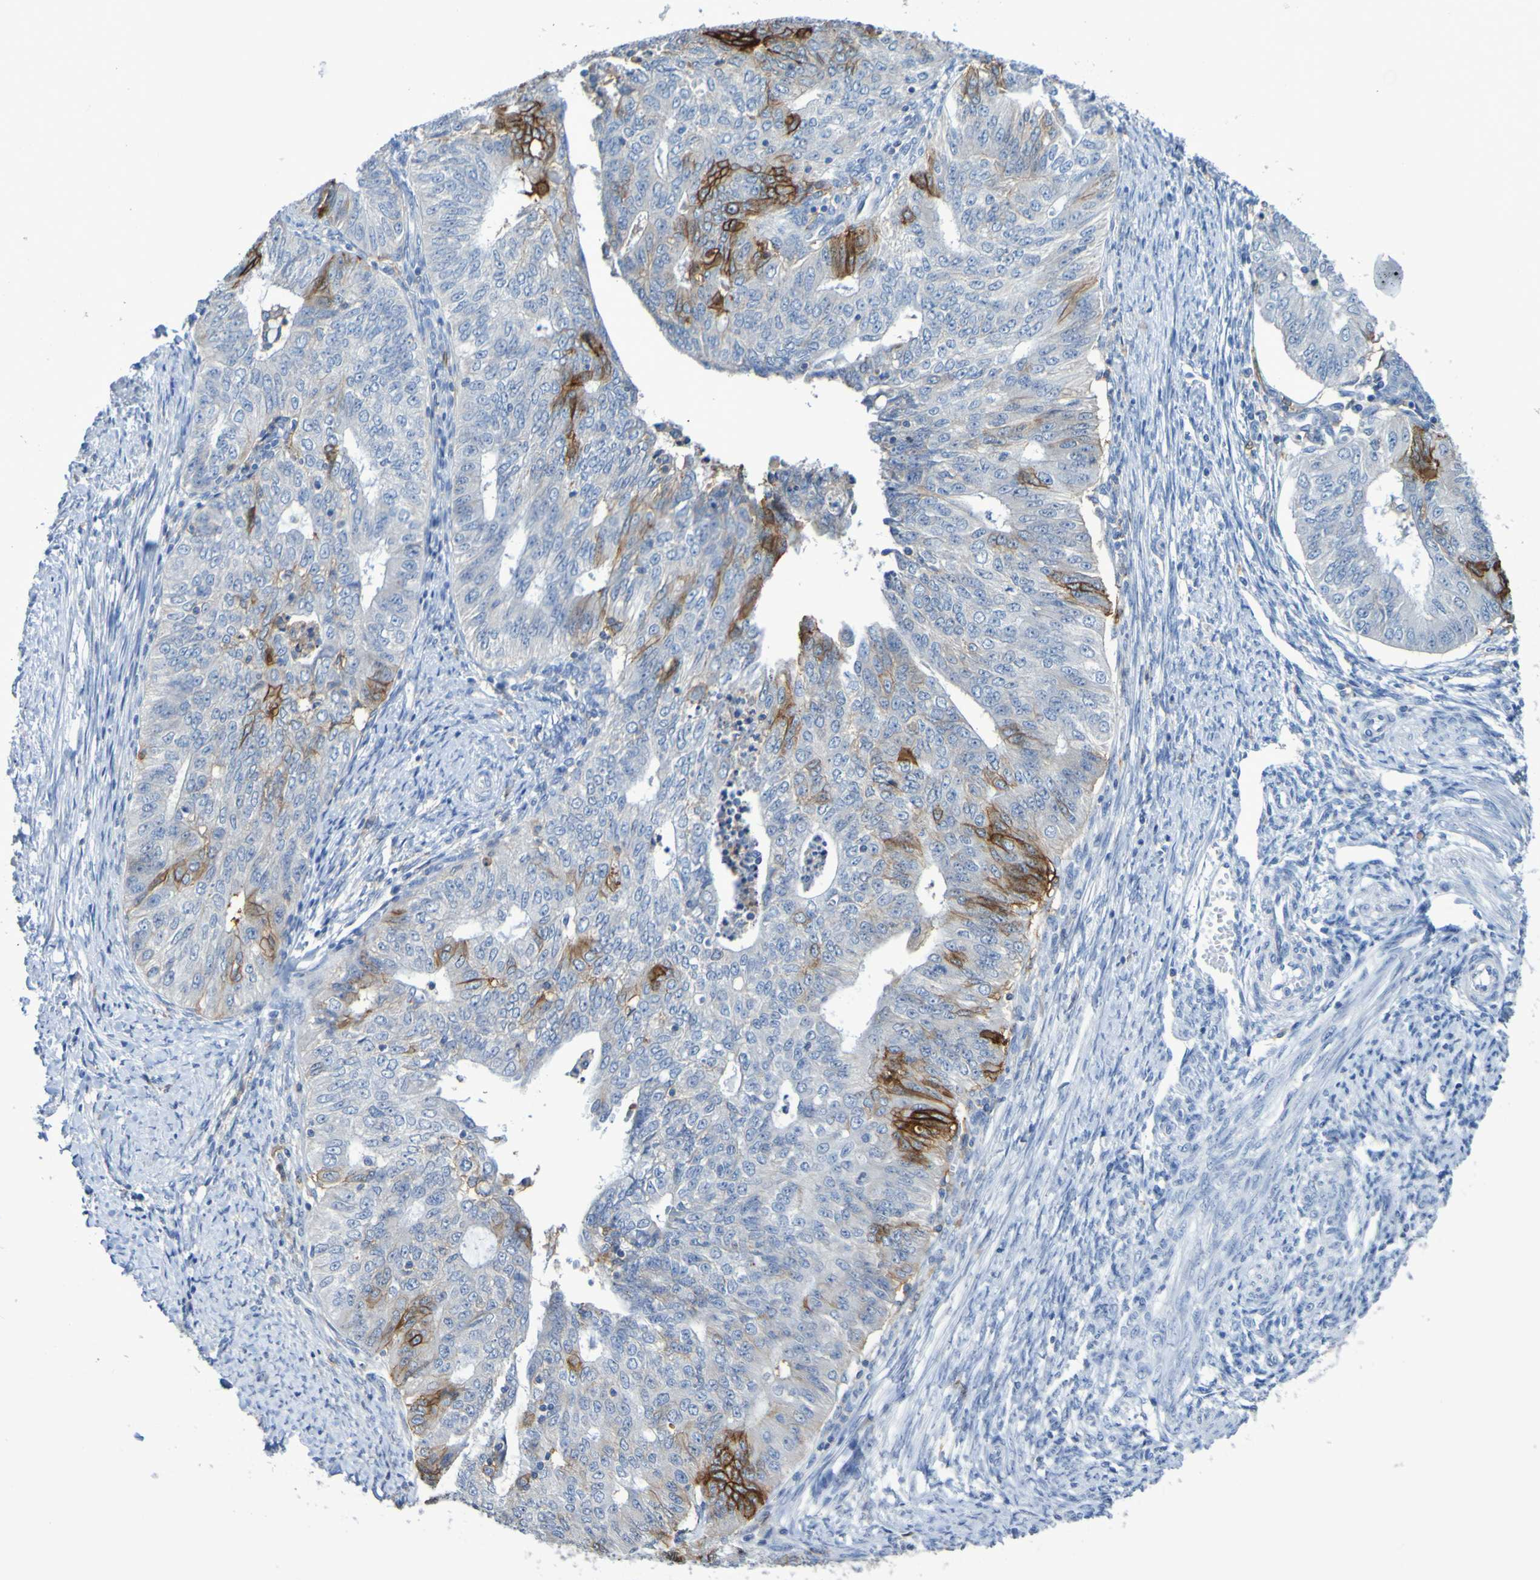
{"staining": {"intensity": "strong", "quantity": "<25%", "location": "cytoplasmic/membranous"}, "tissue": "endometrial cancer", "cell_type": "Tumor cells", "image_type": "cancer", "snomed": [{"axis": "morphology", "description": "Adenocarcinoma, NOS"}, {"axis": "topography", "description": "Endometrium"}], "caption": "Endometrial adenocarcinoma stained for a protein (brown) displays strong cytoplasmic/membranous positive positivity in about <25% of tumor cells.", "gene": "SLC3A2", "patient": {"sex": "female", "age": 32}}